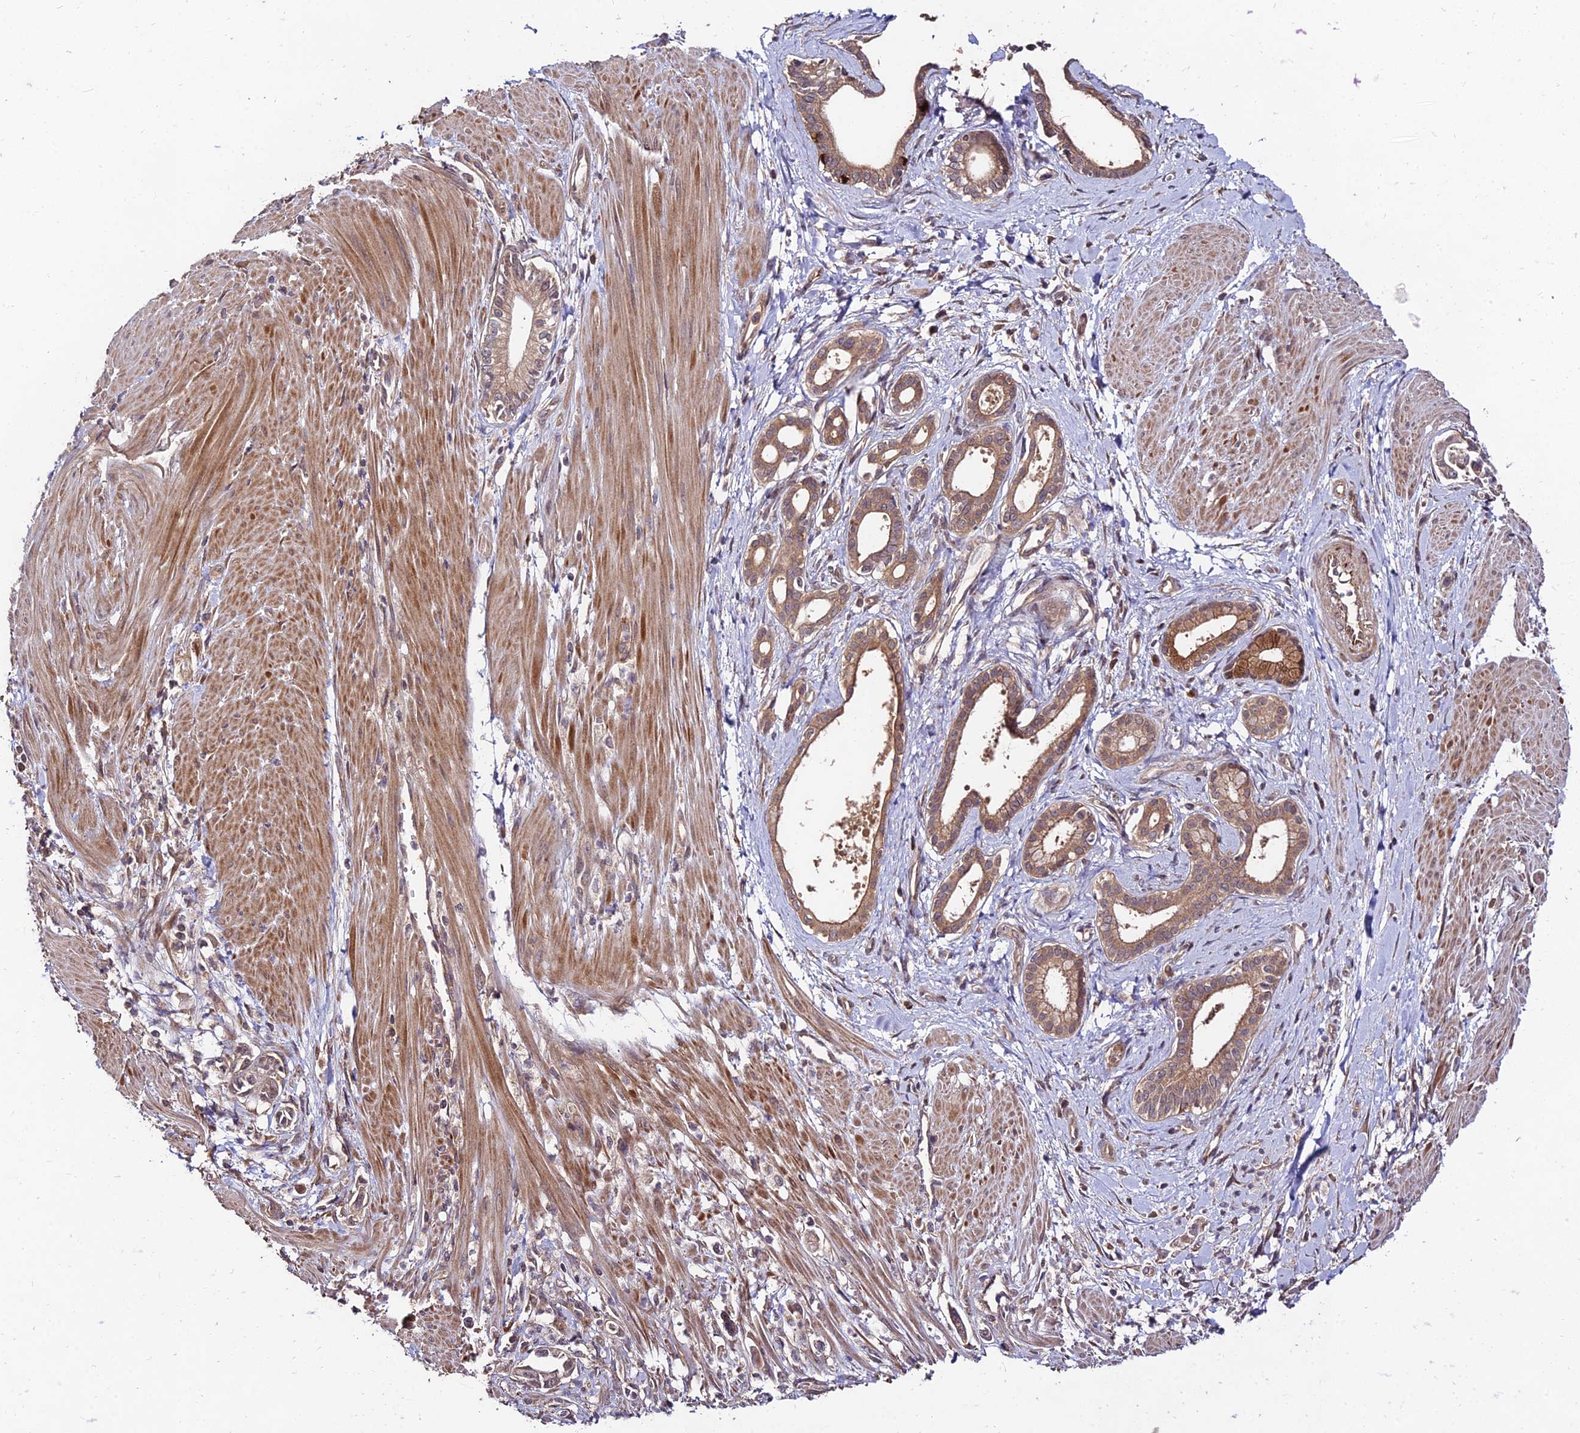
{"staining": {"intensity": "moderate", "quantity": "25%-75%", "location": "cytoplasmic/membranous"}, "tissue": "pancreatic cancer", "cell_type": "Tumor cells", "image_type": "cancer", "snomed": [{"axis": "morphology", "description": "Adenocarcinoma, NOS"}, {"axis": "topography", "description": "Pancreas"}], "caption": "The immunohistochemical stain labels moderate cytoplasmic/membranous staining in tumor cells of adenocarcinoma (pancreatic) tissue.", "gene": "MKKS", "patient": {"sex": "male", "age": 78}}